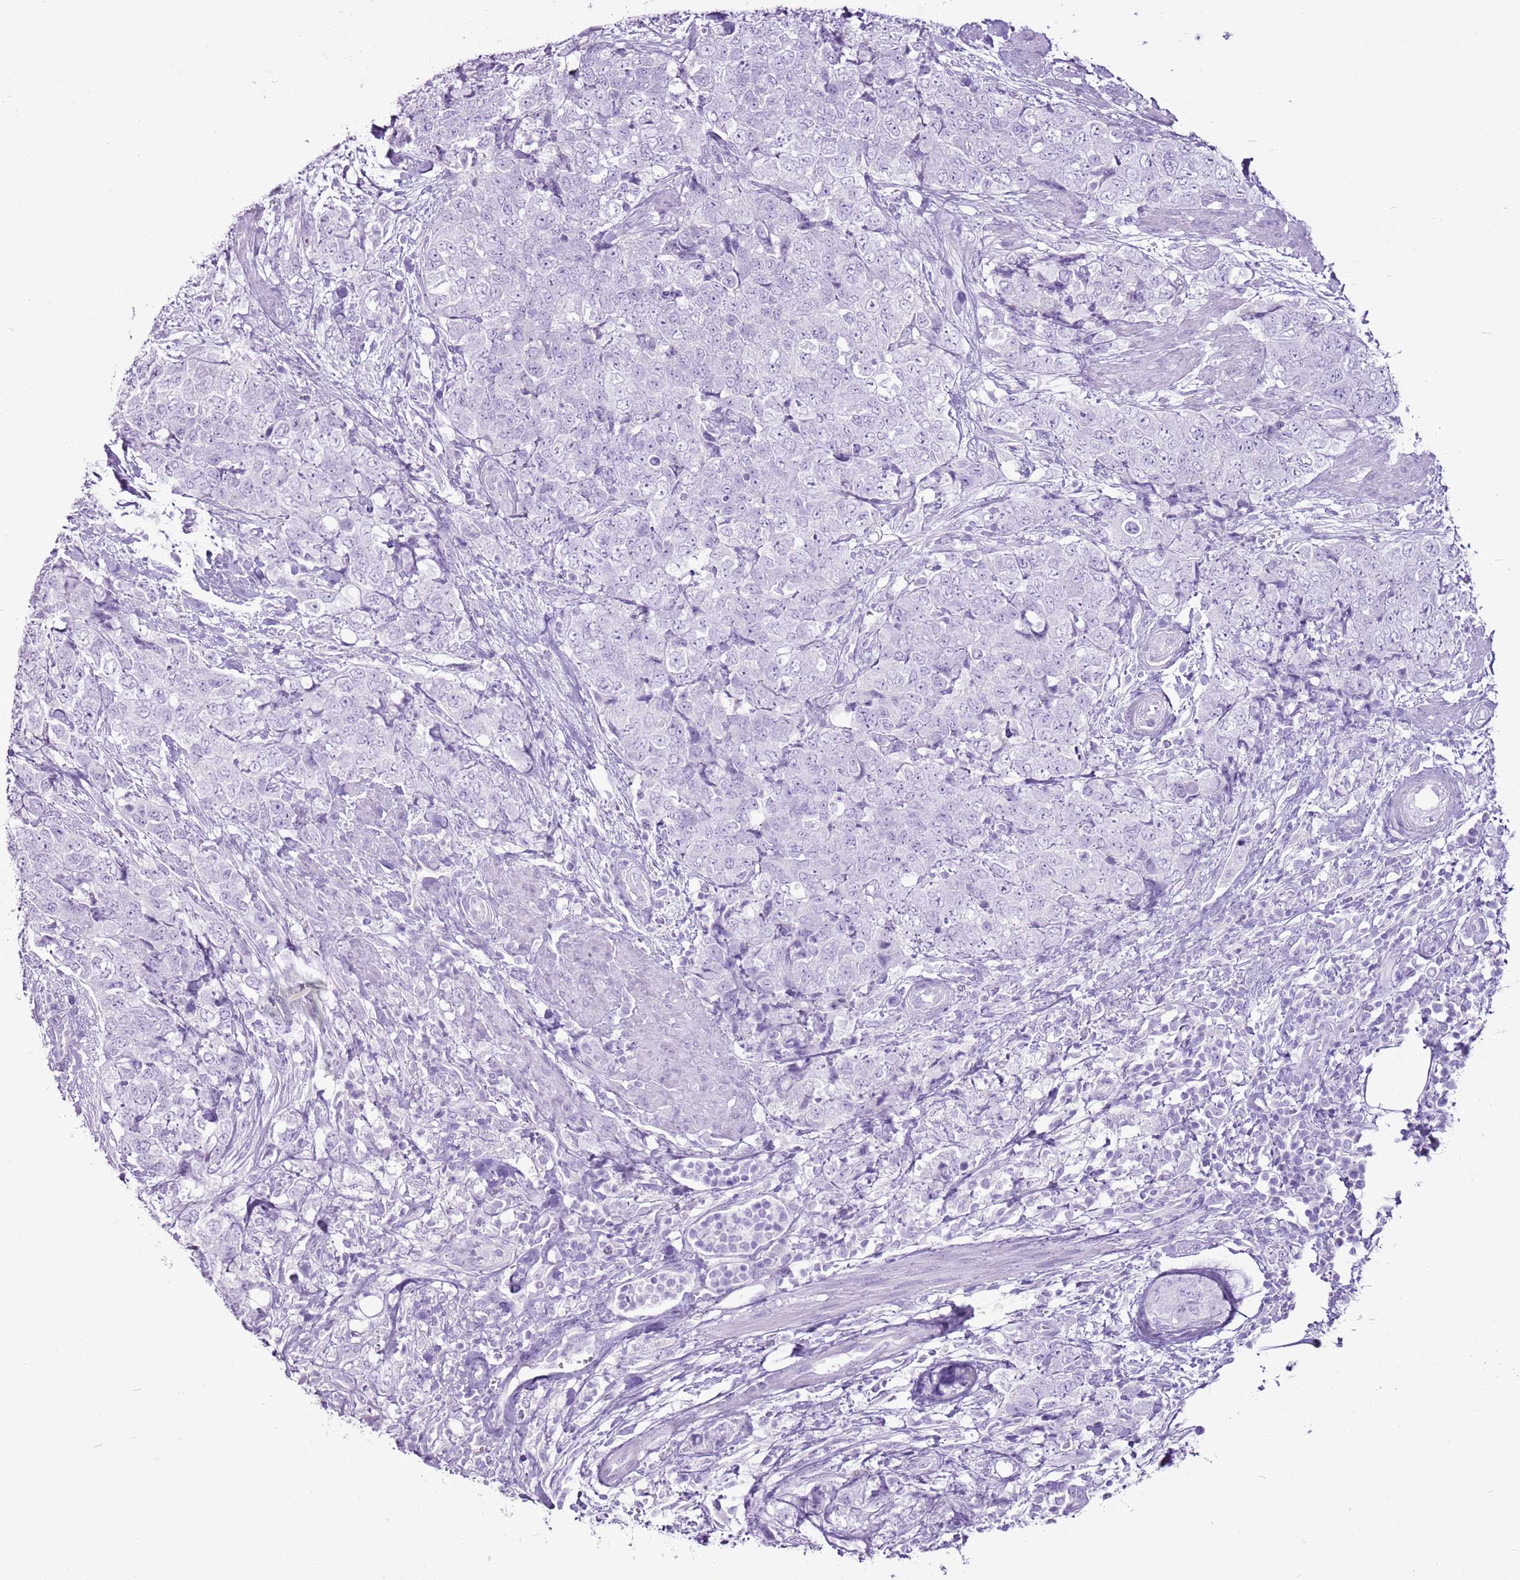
{"staining": {"intensity": "negative", "quantity": "none", "location": "none"}, "tissue": "urothelial cancer", "cell_type": "Tumor cells", "image_type": "cancer", "snomed": [{"axis": "morphology", "description": "Urothelial carcinoma, High grade"}, {"axis": "topography", "description": "Urinary bladder"}], "caption": "IHC photomicrograph of neoplastic tissue: human urothelial carcinoma (high-grade) stained with DAB (3,3'-diaminobenzidine) demonstrates no significant protein positivity in tumor cells.", "gene": "CNFN", "patient": {"sex": "female", "age": 78}}